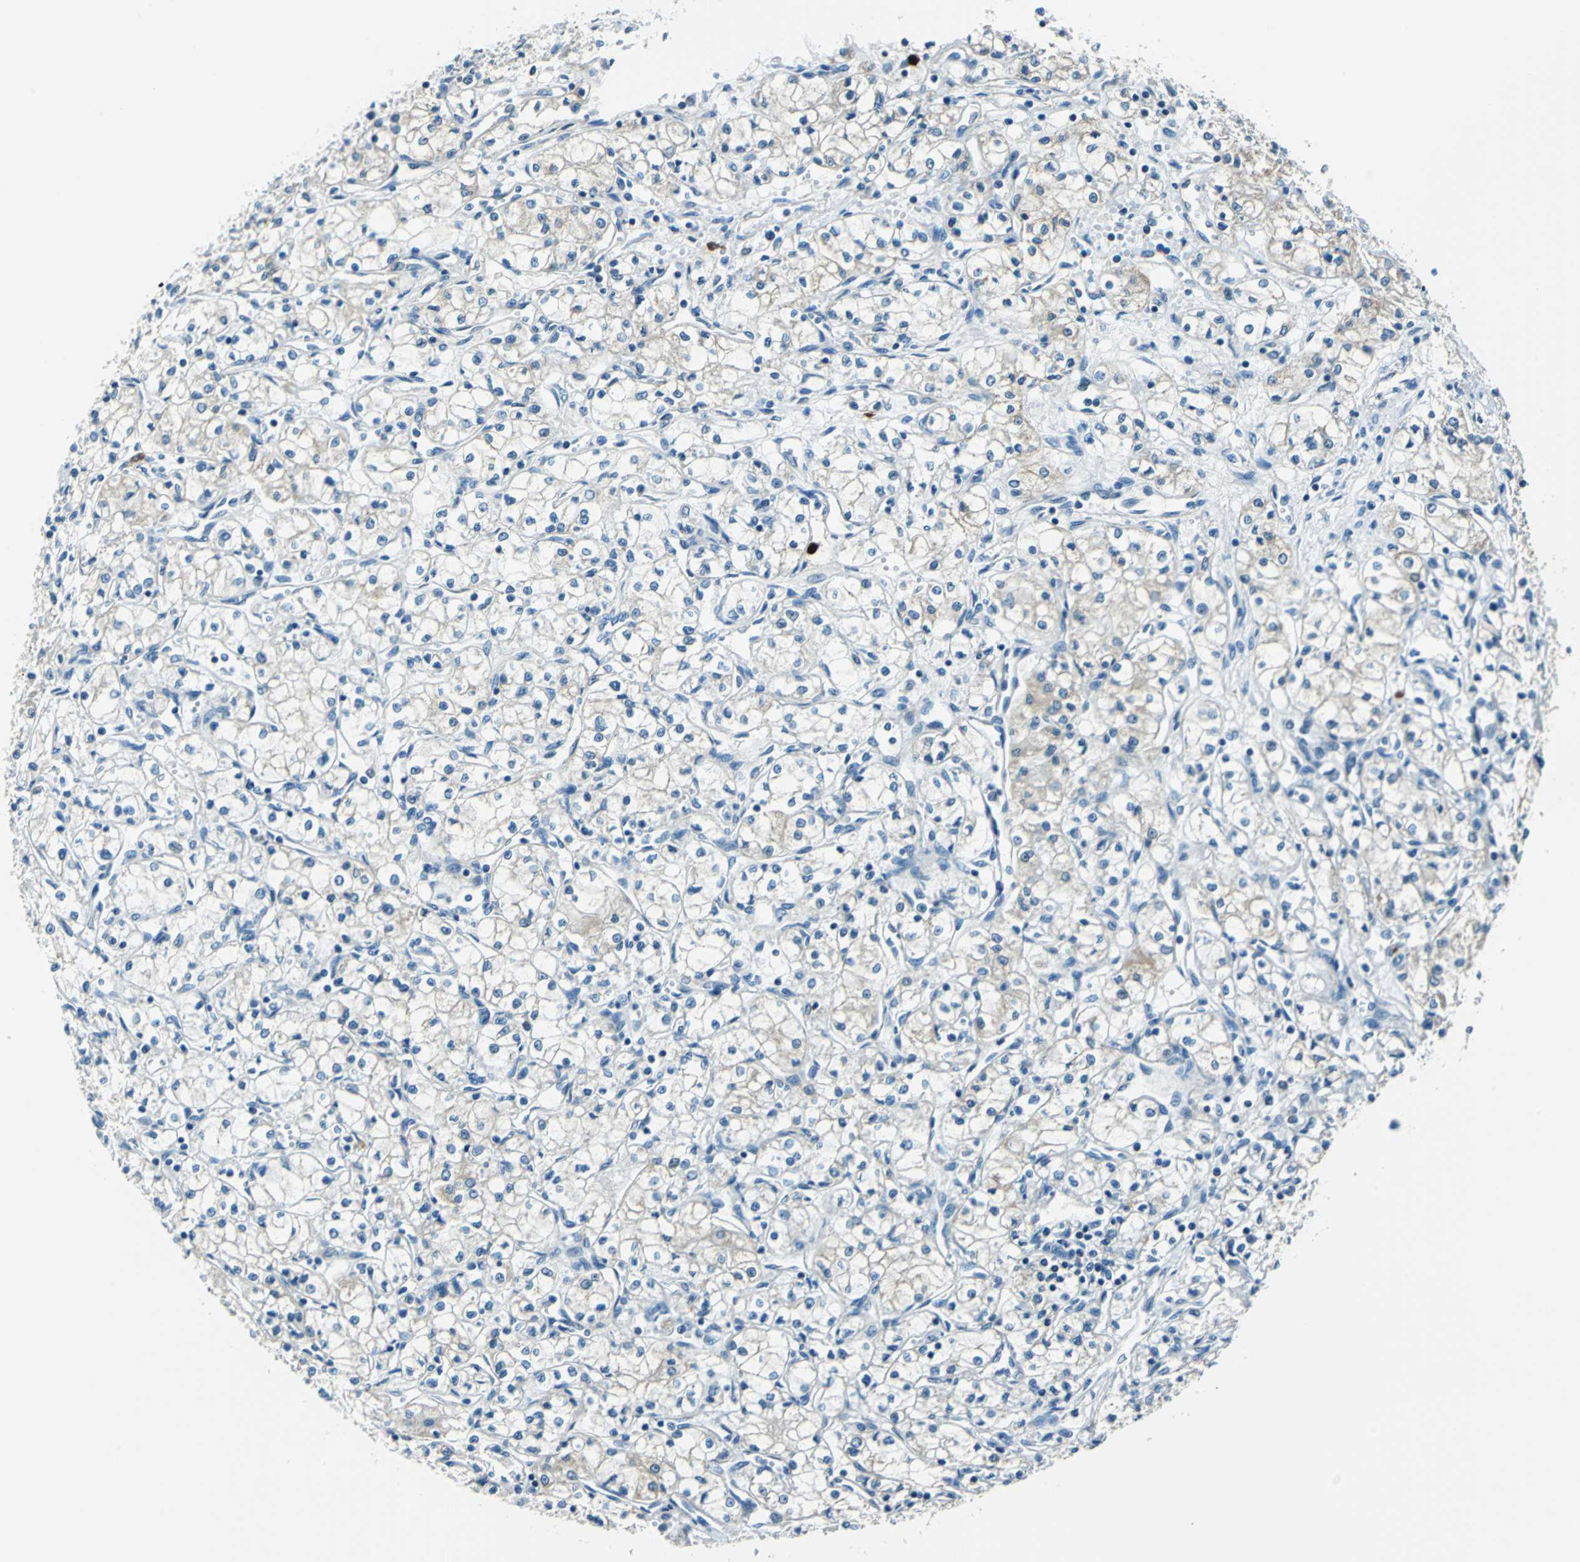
{"staining": {"intensity": "negative", "quantity": "none", "location": "none"}, "tissue": "renal cancer", "cell_type": "Tumor cells", "image_type": "cancer", "snomed": [{"axis": "morphology", "description": "Normal tissue, NOS"}, {"axis": "morphology", "description": "Adenocarcinoma, NOS"}, {"axis": "topography", "description": "Kidney"}], "caption": "Renal adenocarcinoma was stained to show a protein in brown. There is no significant expression in tumor cells.", "gene": "CPA3", "patient": {"sex": "male", "age": 59}}